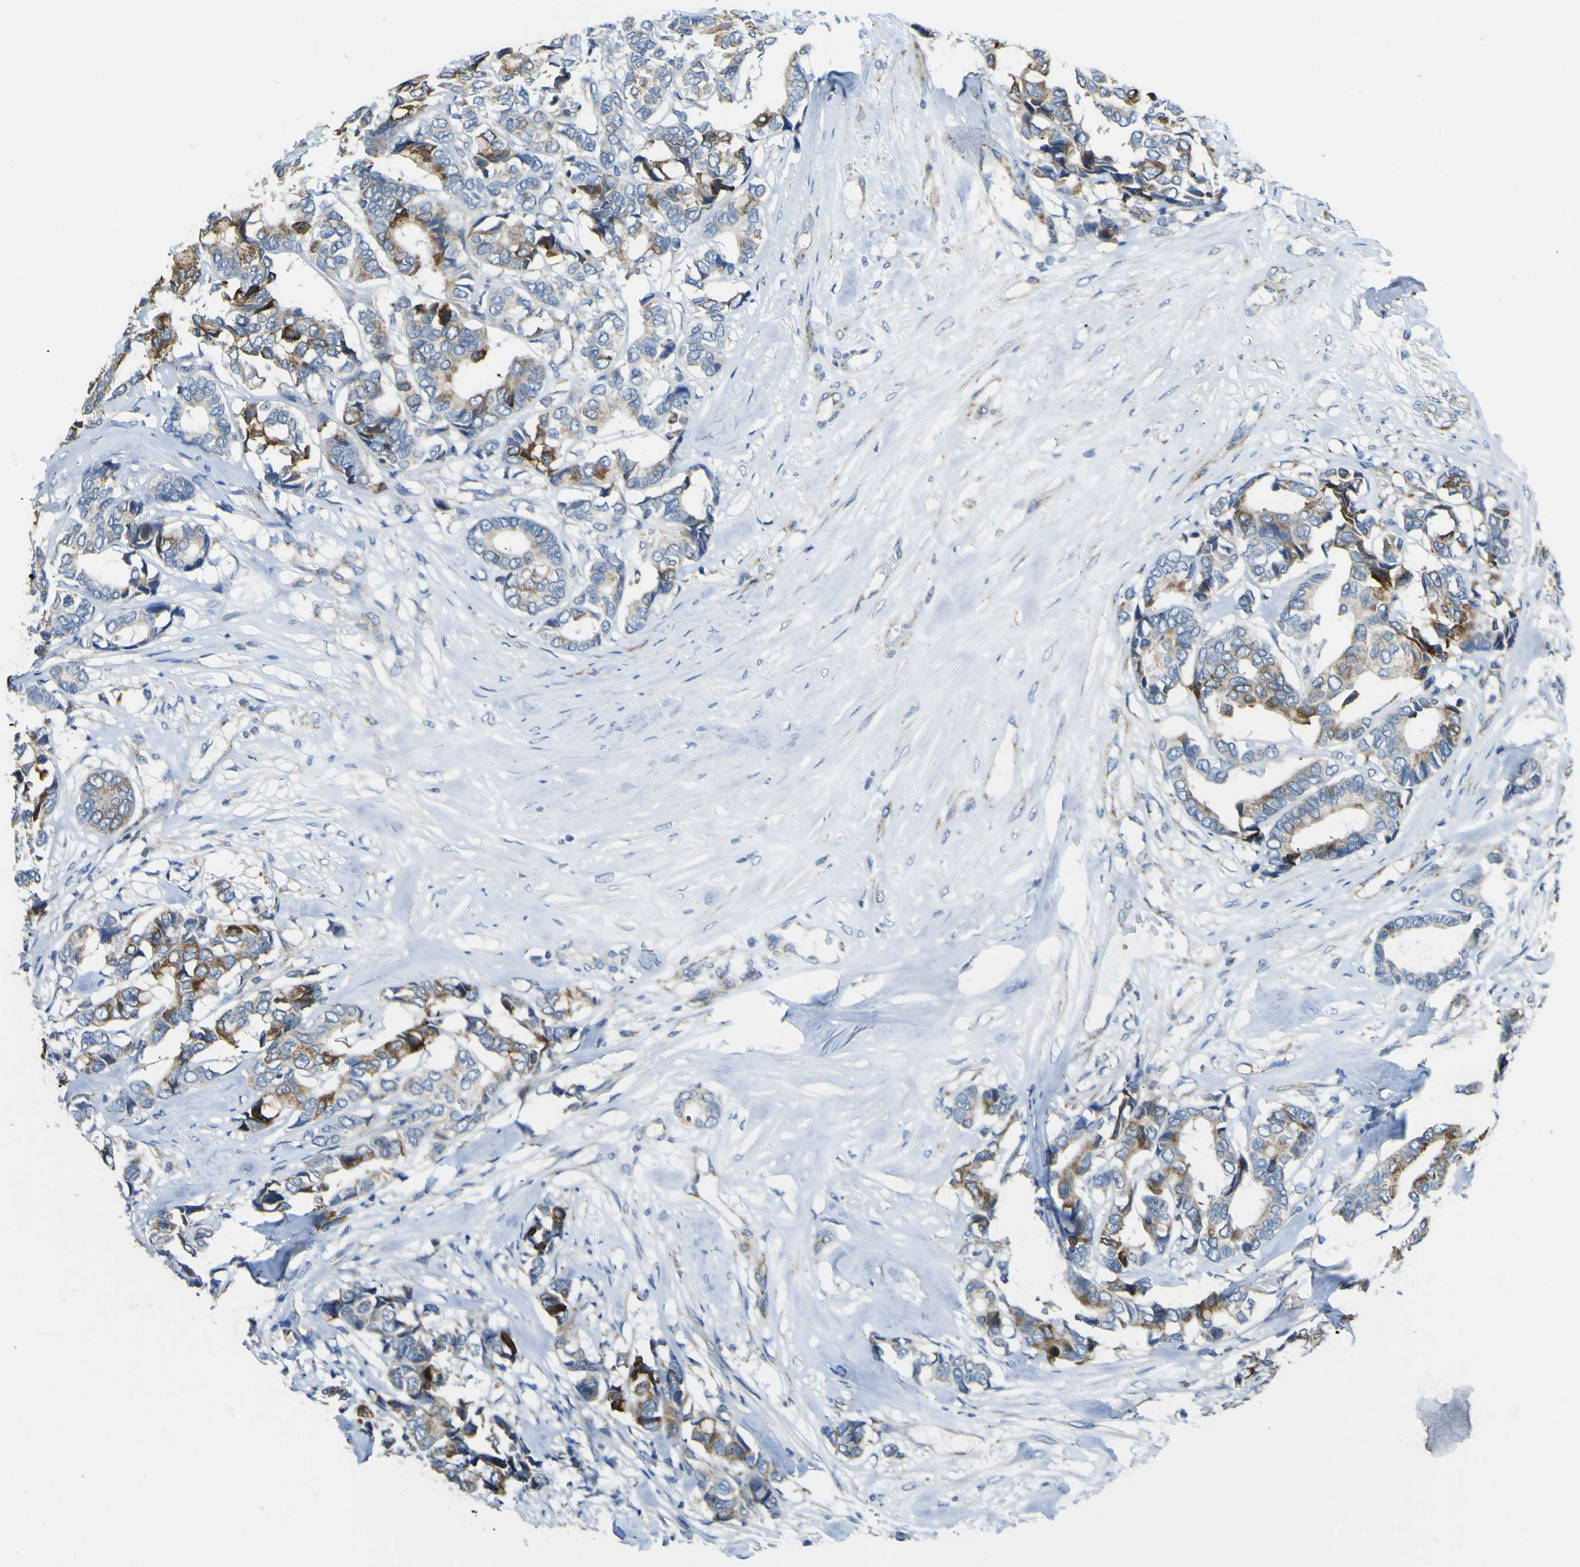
{"staining": {"intensity": "moderate", "quantity": "<25%", "location": "cytoplasmic/membranous"}, "tissue": "breast cancer", "cell_type": "Tumor cells", "image_type": "cancer", "snomed": [{"axis": "morphology", "description": "Duct carcinoma"}, {"axis": "topography", "description": "Breast"}], "caption": "IHC of breast cancer (infiltrating ductal carcinoma) exhibits low levels of moderate cytoplasmic/membranous expression in approximately <25% of tumor cells.", "gene": "ALDH18A1", "patient": {"sex": "female", "age": 87}}